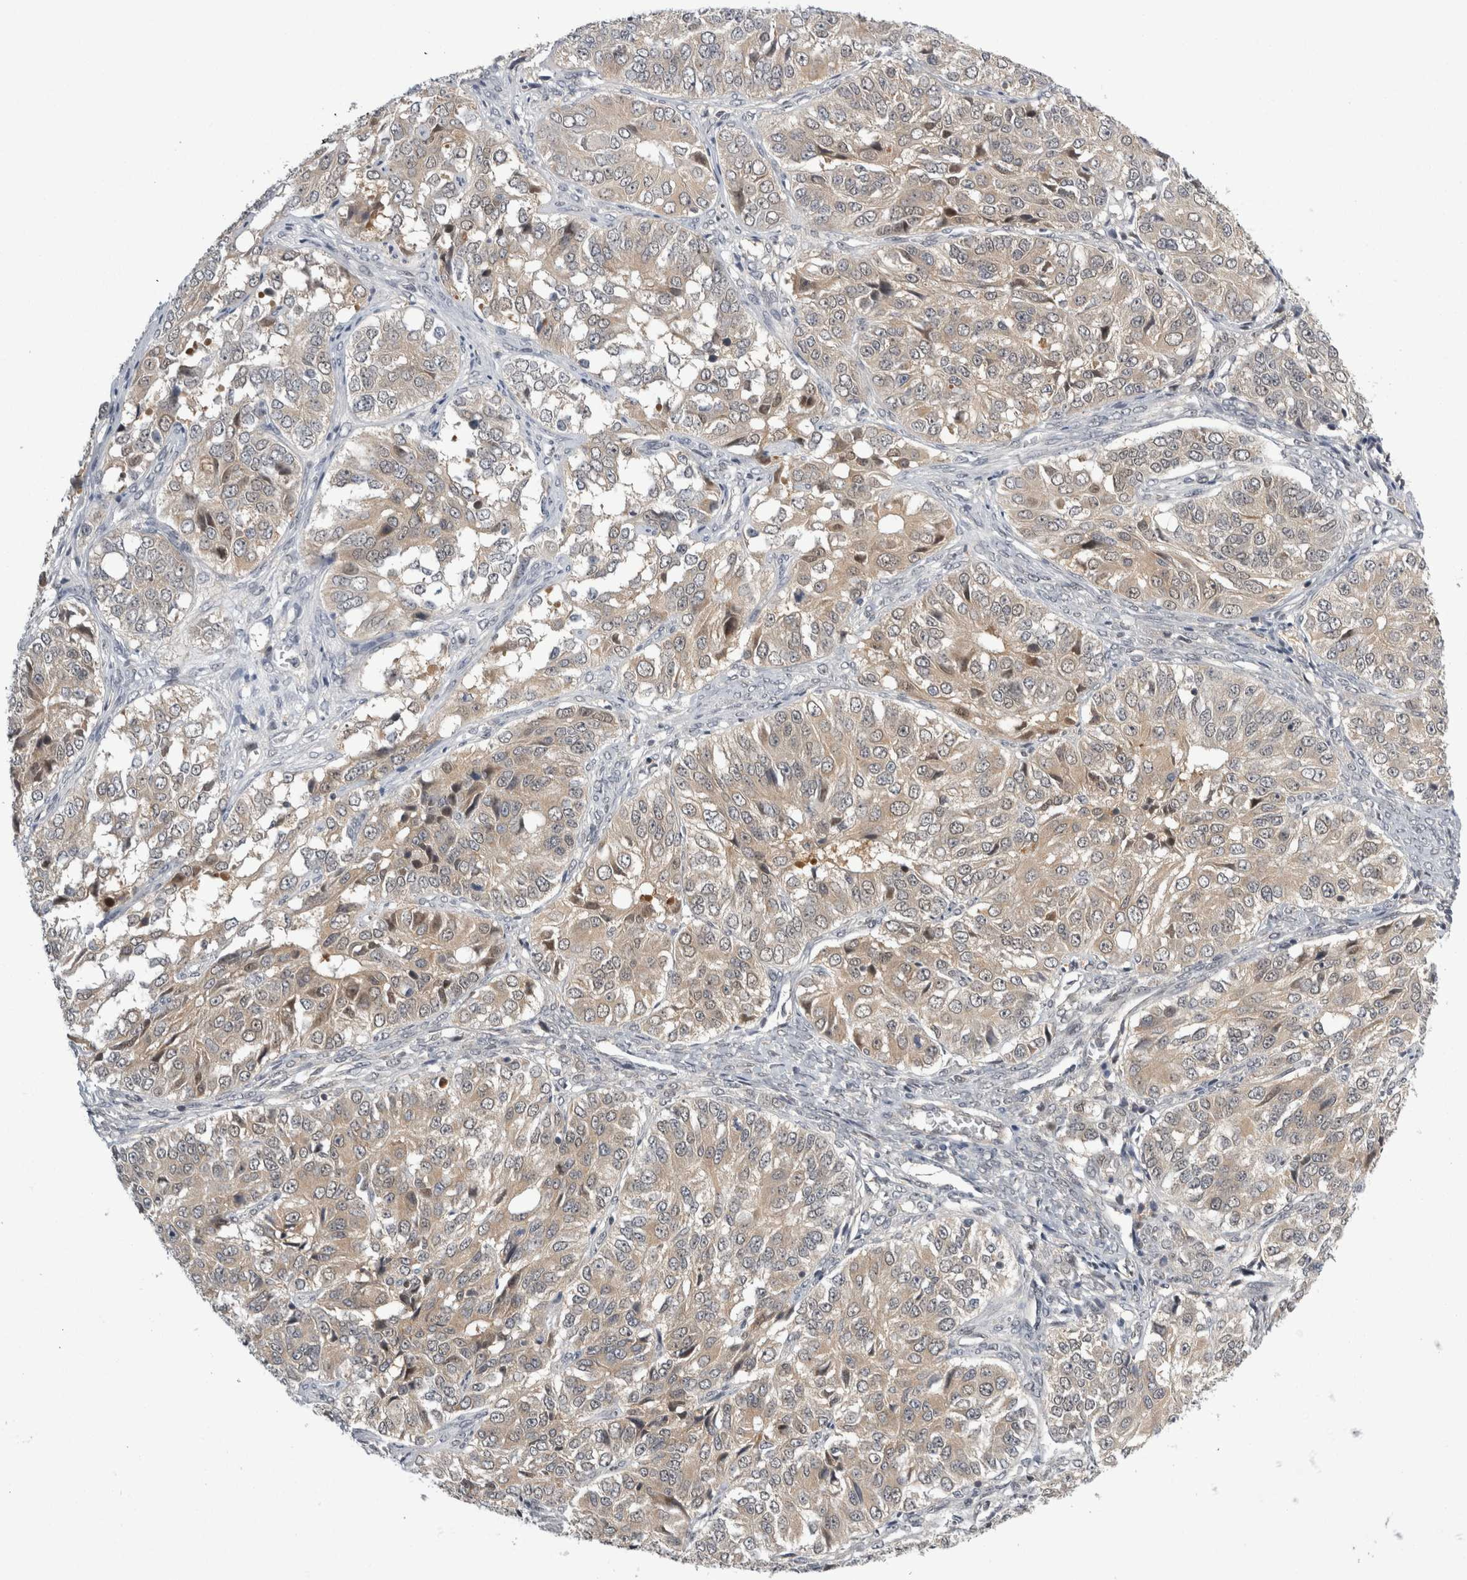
{"staining": {"intensity": "weak", "quantity": ">75%", "location": "cytoplasmic/membranous,nuclear"}, "tissue": "ovarian cancer", "cell_type": "Tumor cells", "image_type": "cancer", "snomed": [{"axis": "morphology", "description": "Carcinoma, endometroid"}, {"axis": "topography", "description": "Ovary"}], "caption": "Ovarian cancer tissue displays weak cytoplasmic/membranous and nuclear expression in approximately >75% of tumor cells (Stains: DAB (3,3'-diaminobenzidine) in brown, nuclei in blue, Microscopy: brightfield microscopy at high magnification).", "gene": "PSMB2", "patient": {"sex": "female", "age": 51}}